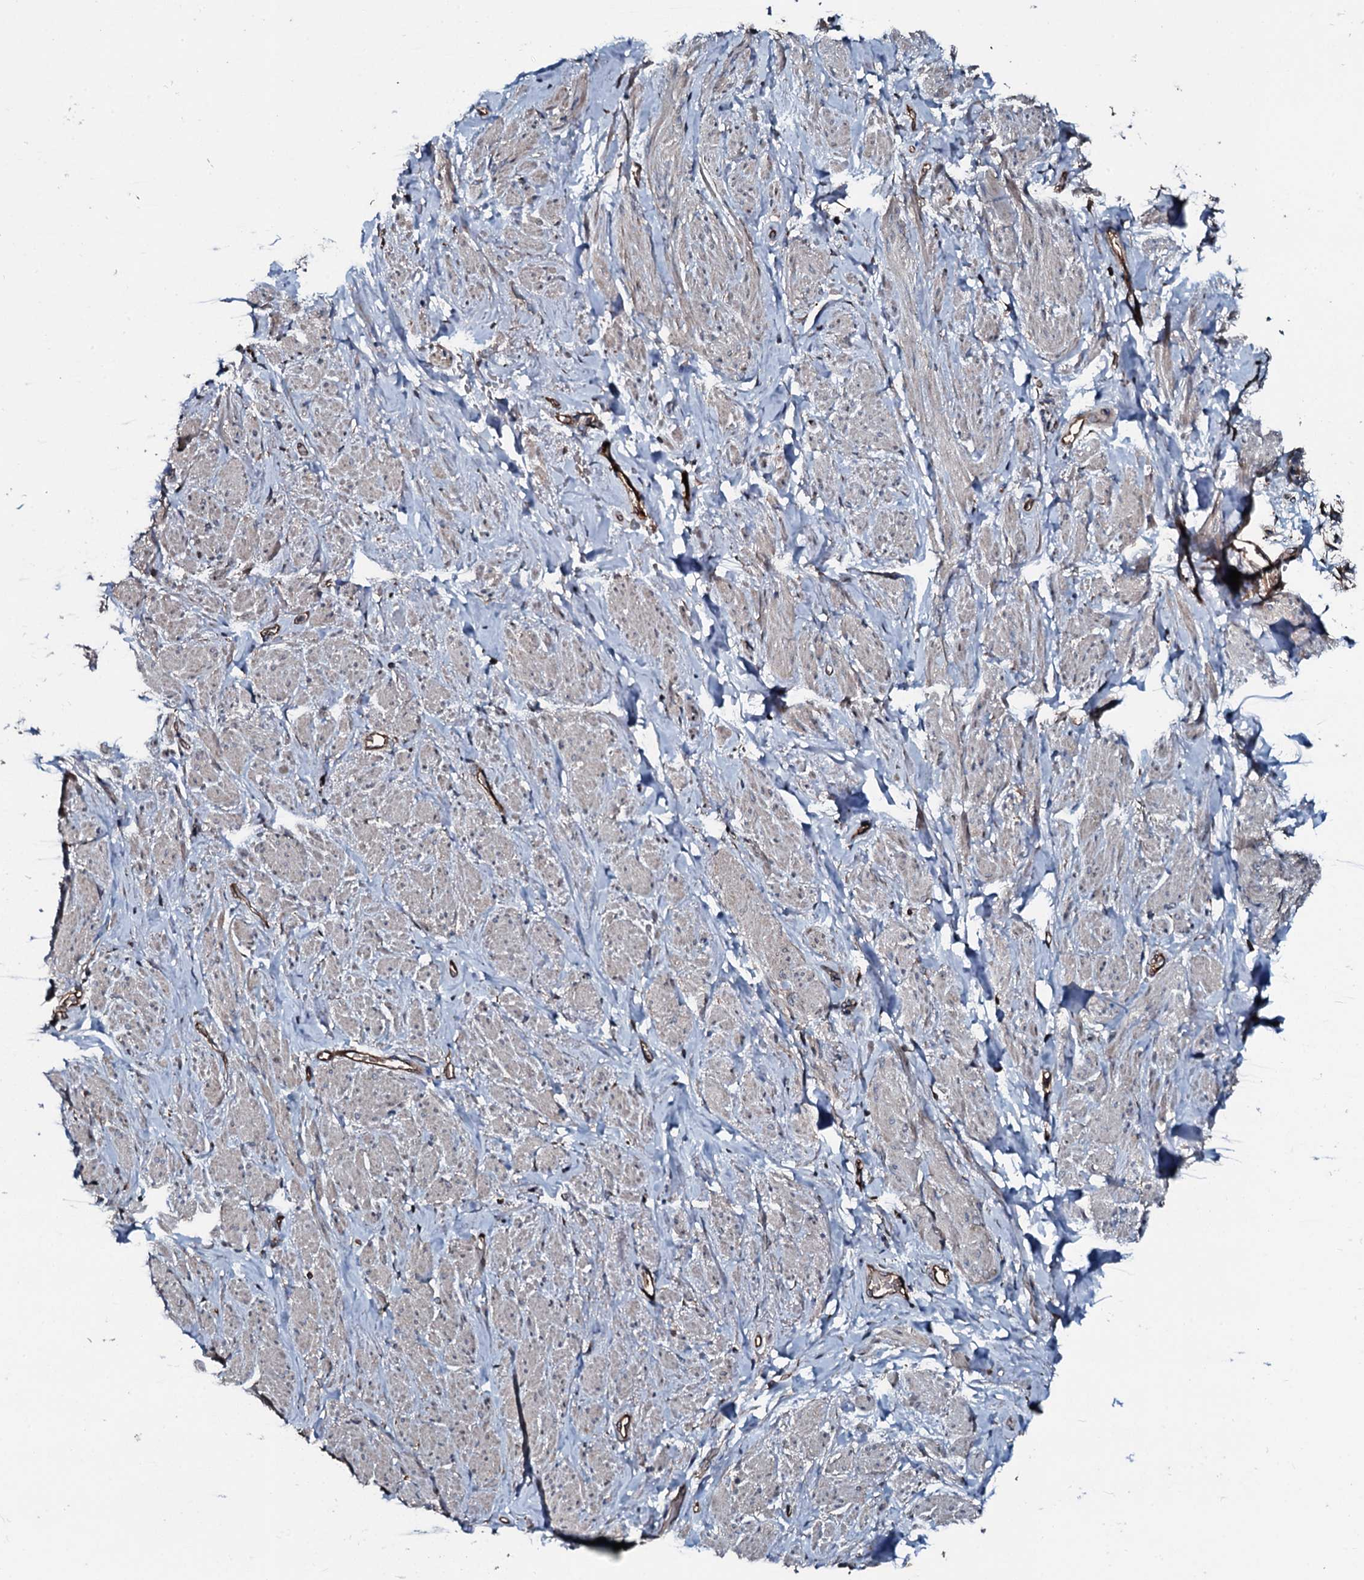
{"staining": {"intensity": "weak", "quantity": "<25%", "location": "cytoplasmic/membranous"}, "tissue": "smooth muscle", "cell_type": "Smooth muscle cells", "image_type": "normal", "snomed": [{"axis": "morphology", "description": "Normal tissue, NOS"}, {"axis": "topography", "description": "Smooth muscle"}, {"axis": "topography", "description": "Peripheral nerve tissue"}], "caption": "Immunohistochemical staining of benign human smooth muscle reveals no significant expression in smooth muscle cells. (DAB (3,3'-diaminobenzidine) immunohistochemistry with hematoxylin counter stain).", "gene": "AARS1", "patient": {"sex": "male", "age": 69}}